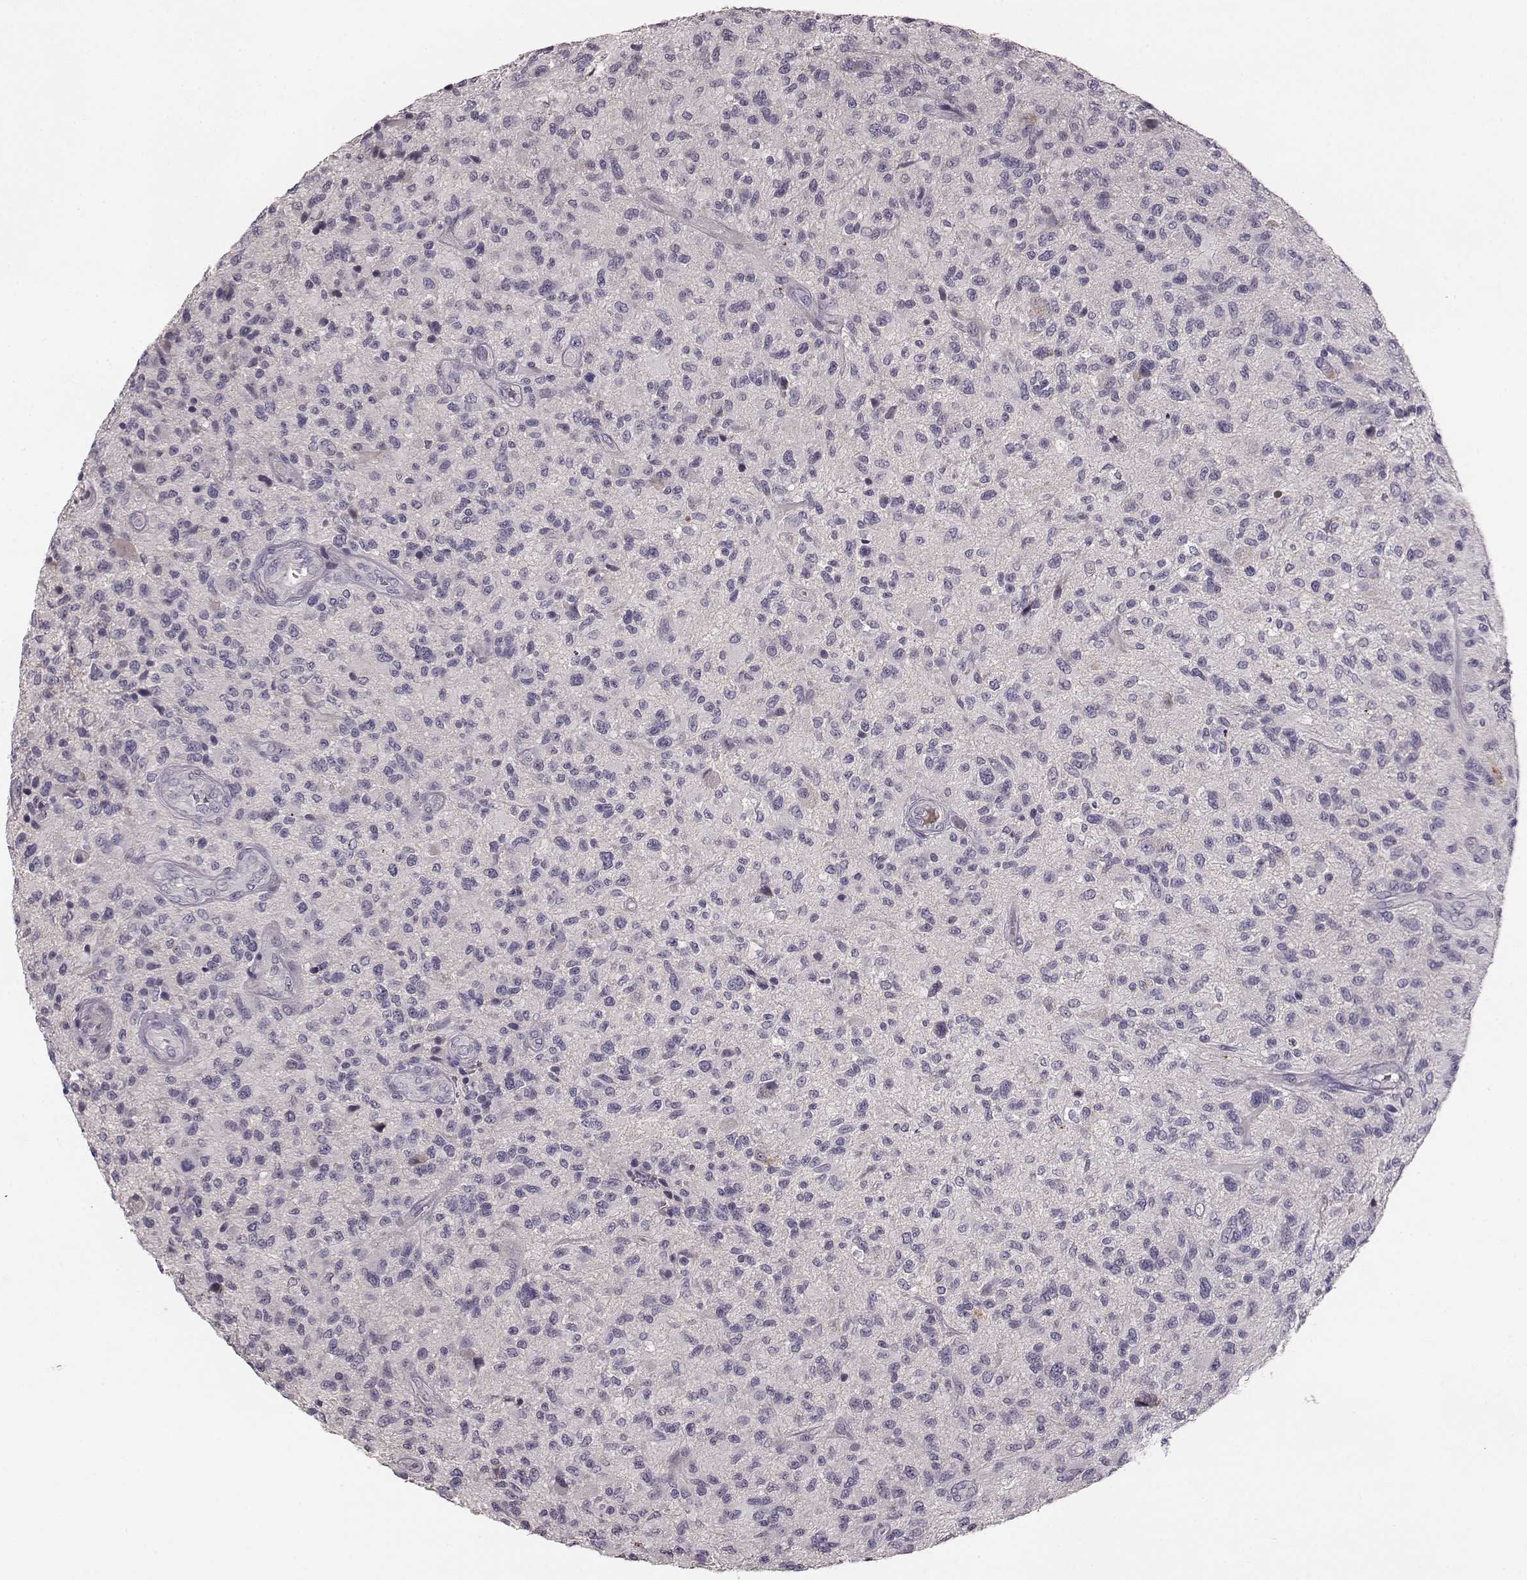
{"staining": {"intensity": "negative", "quantity": "none", "location": "none"}, "tissue": "glioma", "cell_type": "Tumor cells", "image_type": "cancer", "snomed": [{"axis": "morphology", "description": "Glioma, malignant, High grade"}, {"axis": "topography", "description": "Brain"}], "caption": "The immunohistochemistry histopathology image has no significant positivity in tumor cells of glioma tissue.", "gene": "YJEFN3", "patient": {"sex": "male", "age": 47}}